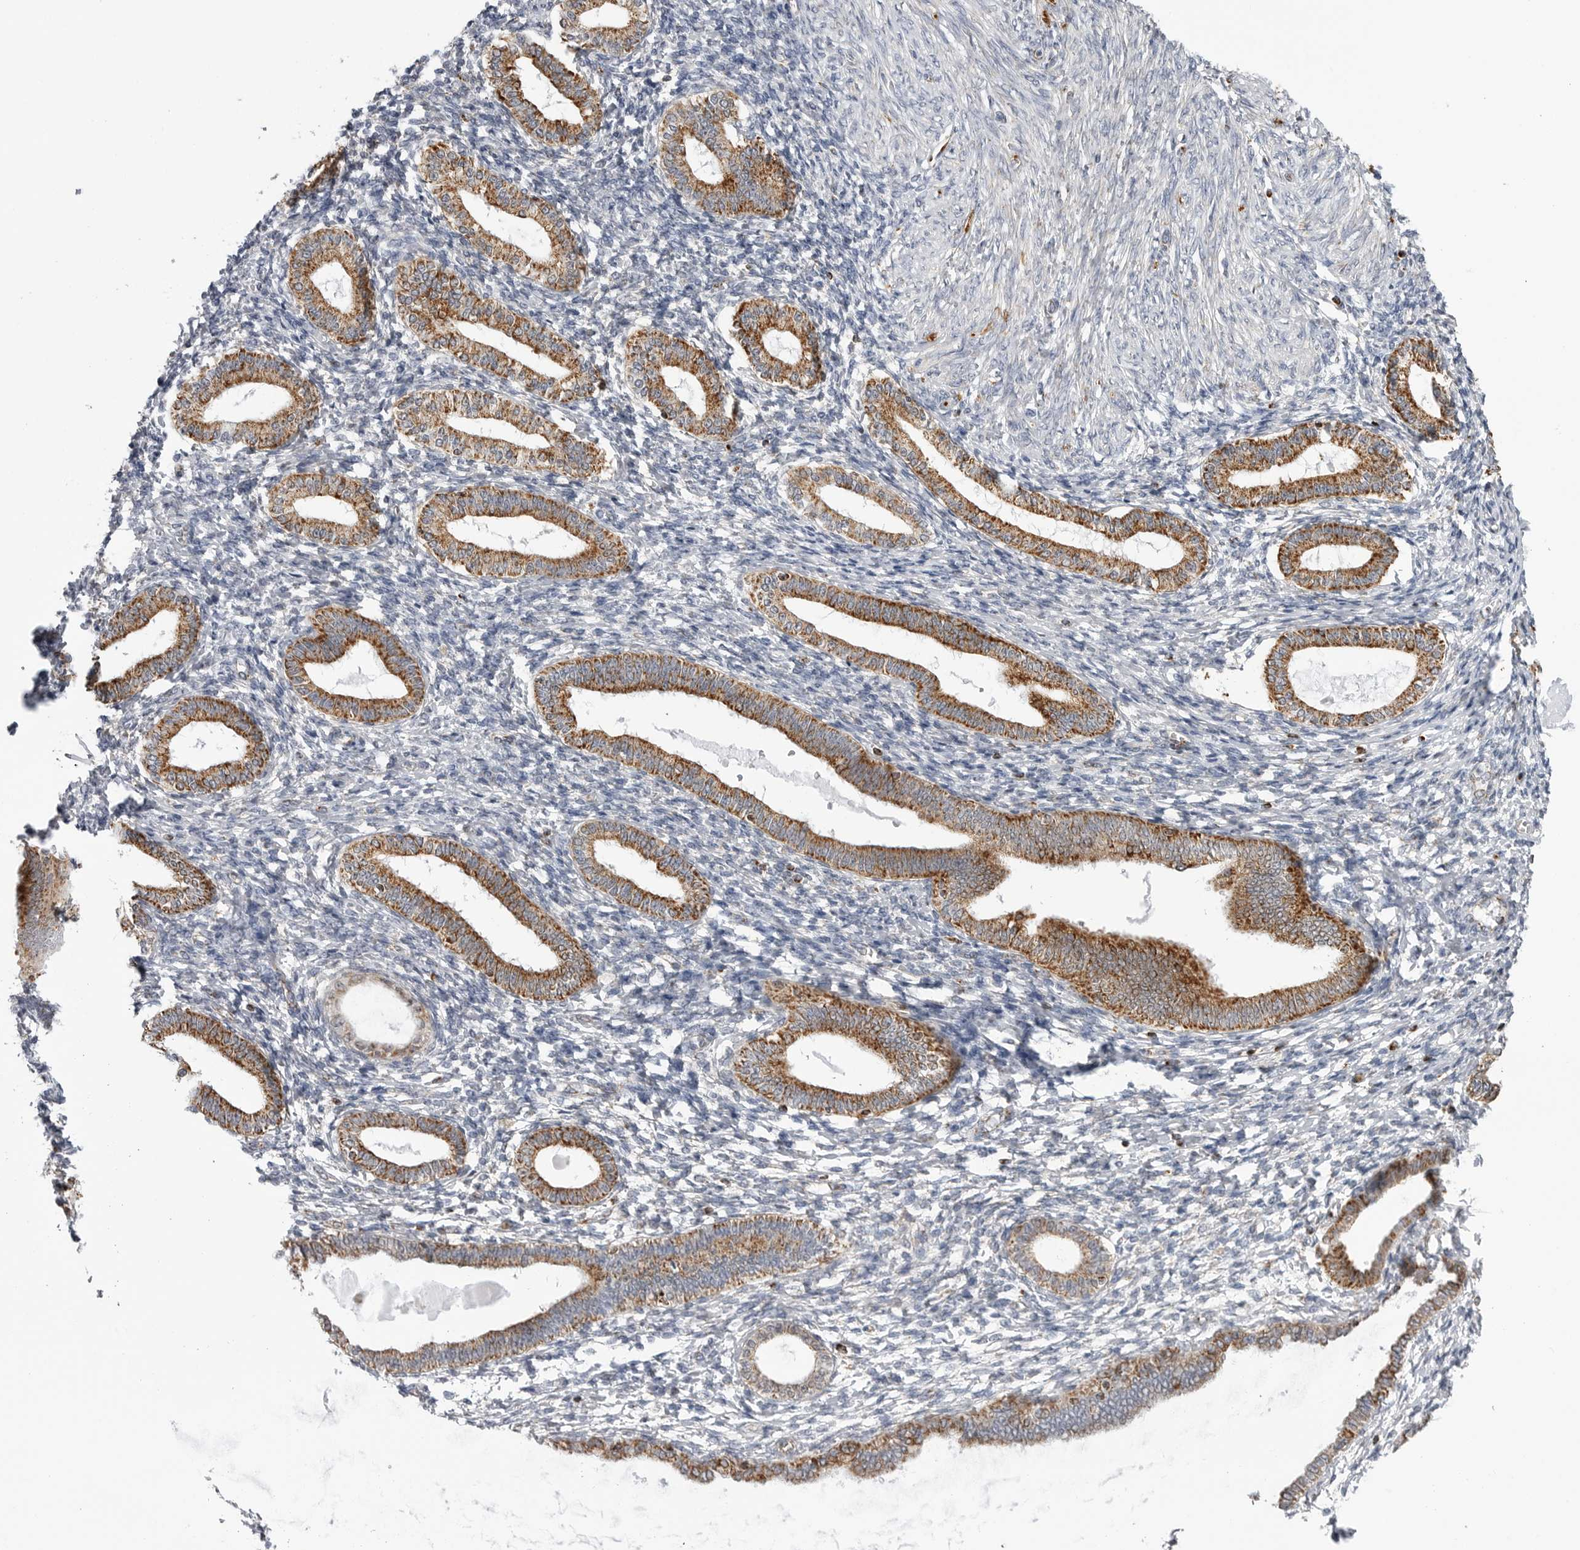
{"staining": {"intensity": "negative", "quantity": "none", "location": "none"}, "tissue": "endometrium", "cell_type": "Cells in endometrial stroma", "image_type": "normal", "snomed": [{"axis": "morphology", "description": "Normal tissue, NOS"}, {"axis": "topography", "description": "Endometrium"}], "caption": "Histopathology image shows no significant protein positivity in cells in endometrial stroma of normal endometrium.", "gene": "COX5A", "patient": {"sex": "female", "age": 77}}